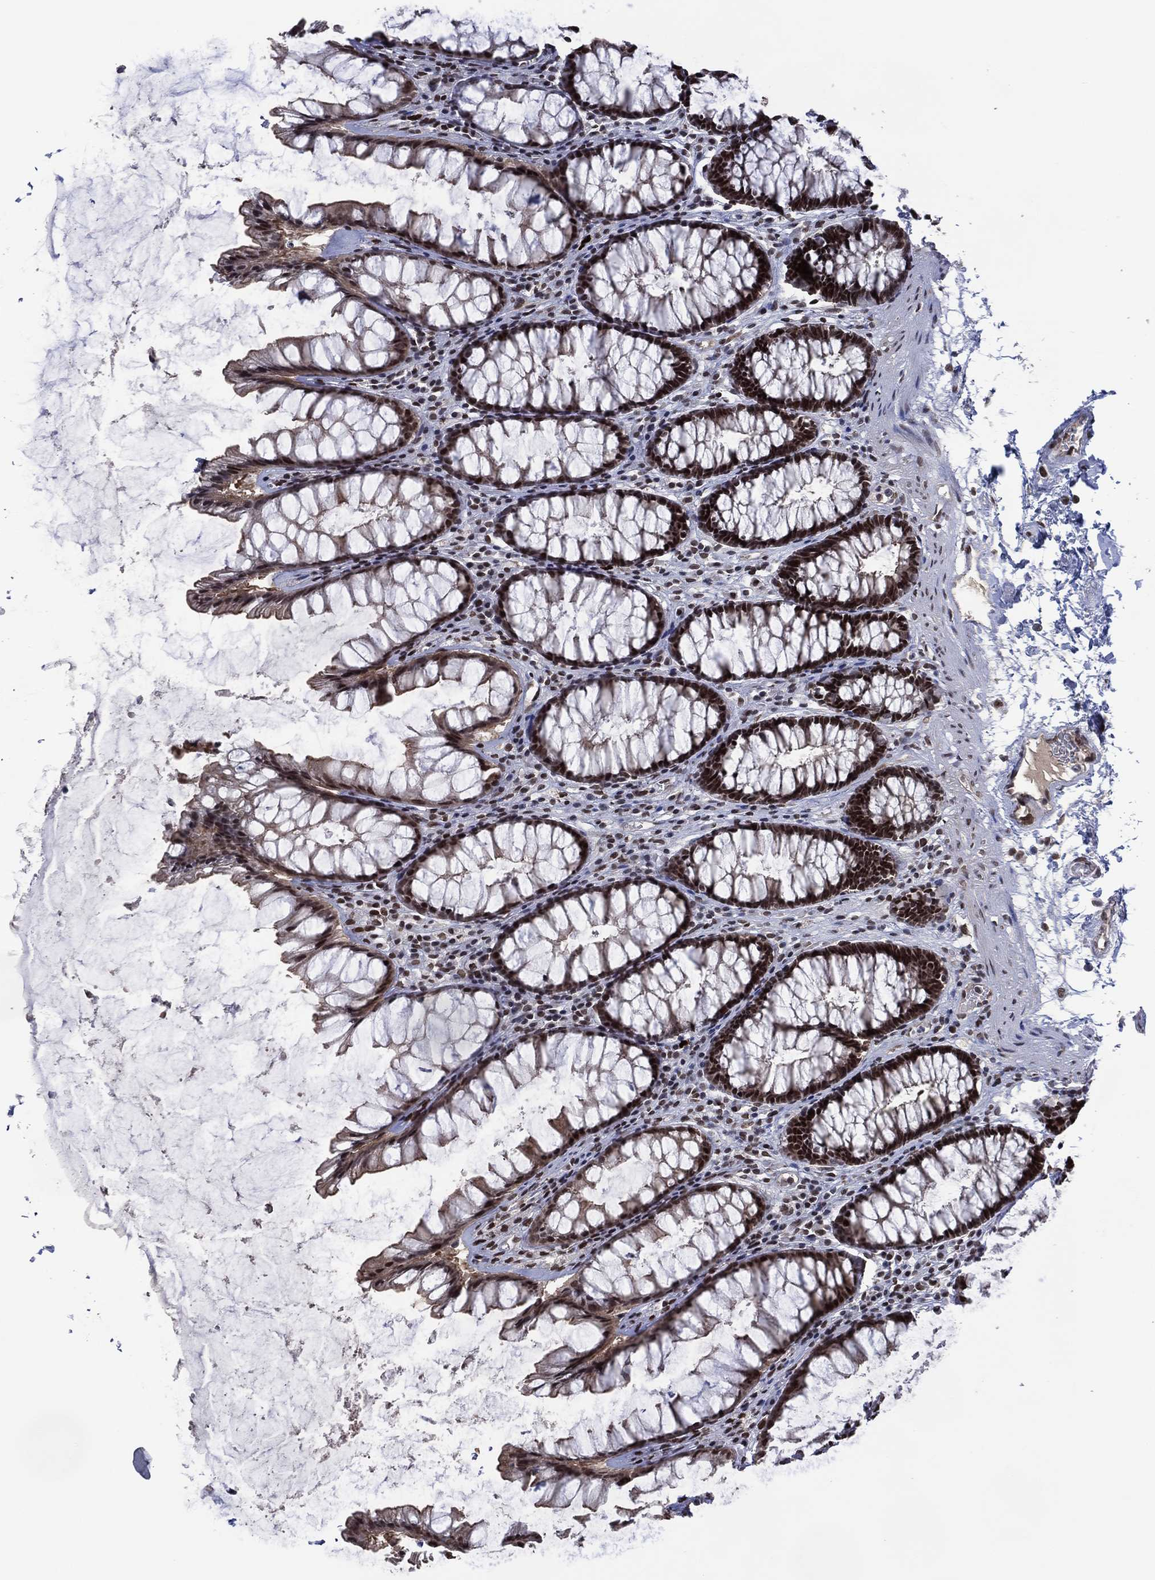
{"staining": {"intensity": "moderate", "quantity": ">75%", "location": "nuclear"}, "tissue": "rectum", "cell_type": "Glandular cells", "image_type": "normal", "snomed": [{"axis": "morphology", "description": "Normal tissue, NOS"}, {"axis": "topography", "description": "Rectum"}], "caption": "The photomicrograph demonstrates immunohistochemical staining of unremarkable rectum. There is moderate nuclear positivity is present in approximately >75% of glandular cells. (brown staining indicates protein expression, while blue staining denotes nuclei).", "gene": "EHMT1", "patient": {"sex": "male", "age": 72}}